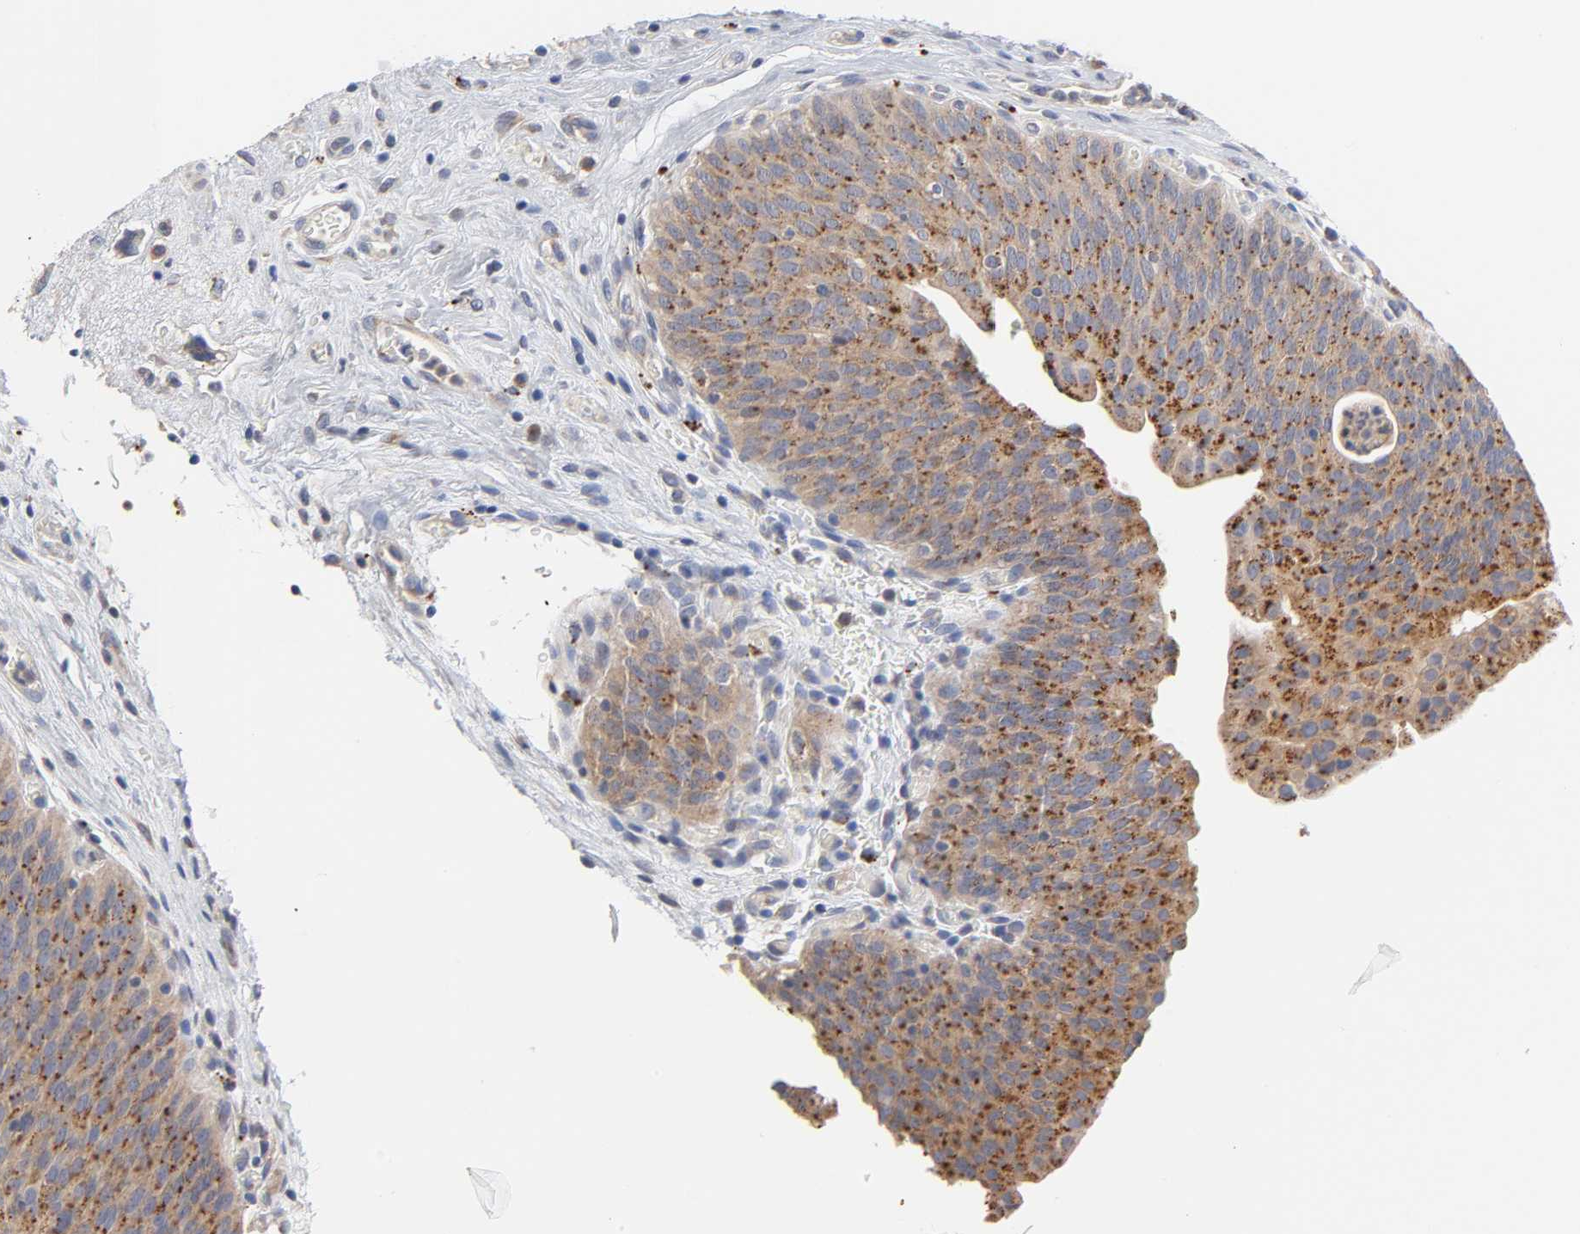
{"staining": {"intensity": "moderate", "quantity": ">75%", "location": "cytoplasmic/membranous"}, "tissue": "urinary bladder", "cell_type": "Urothelial cells", "image_type": "normal", "snomed": [{"axis": "morphology", "description": "Normal tissue, NOS"}, {"axis": "morphology", "description": "Dysplasia, NOS"}, {"axis": "topography", "description": "Urinary bladder"}], "caption": "Protein staining demonstrates moderate cytoplasmic/membranous positivity in about >75% of urothelial cells in unremarkable urinary bladder.", "gene": "C17orf75", "patient": {"sex": "male", "age": 35}}